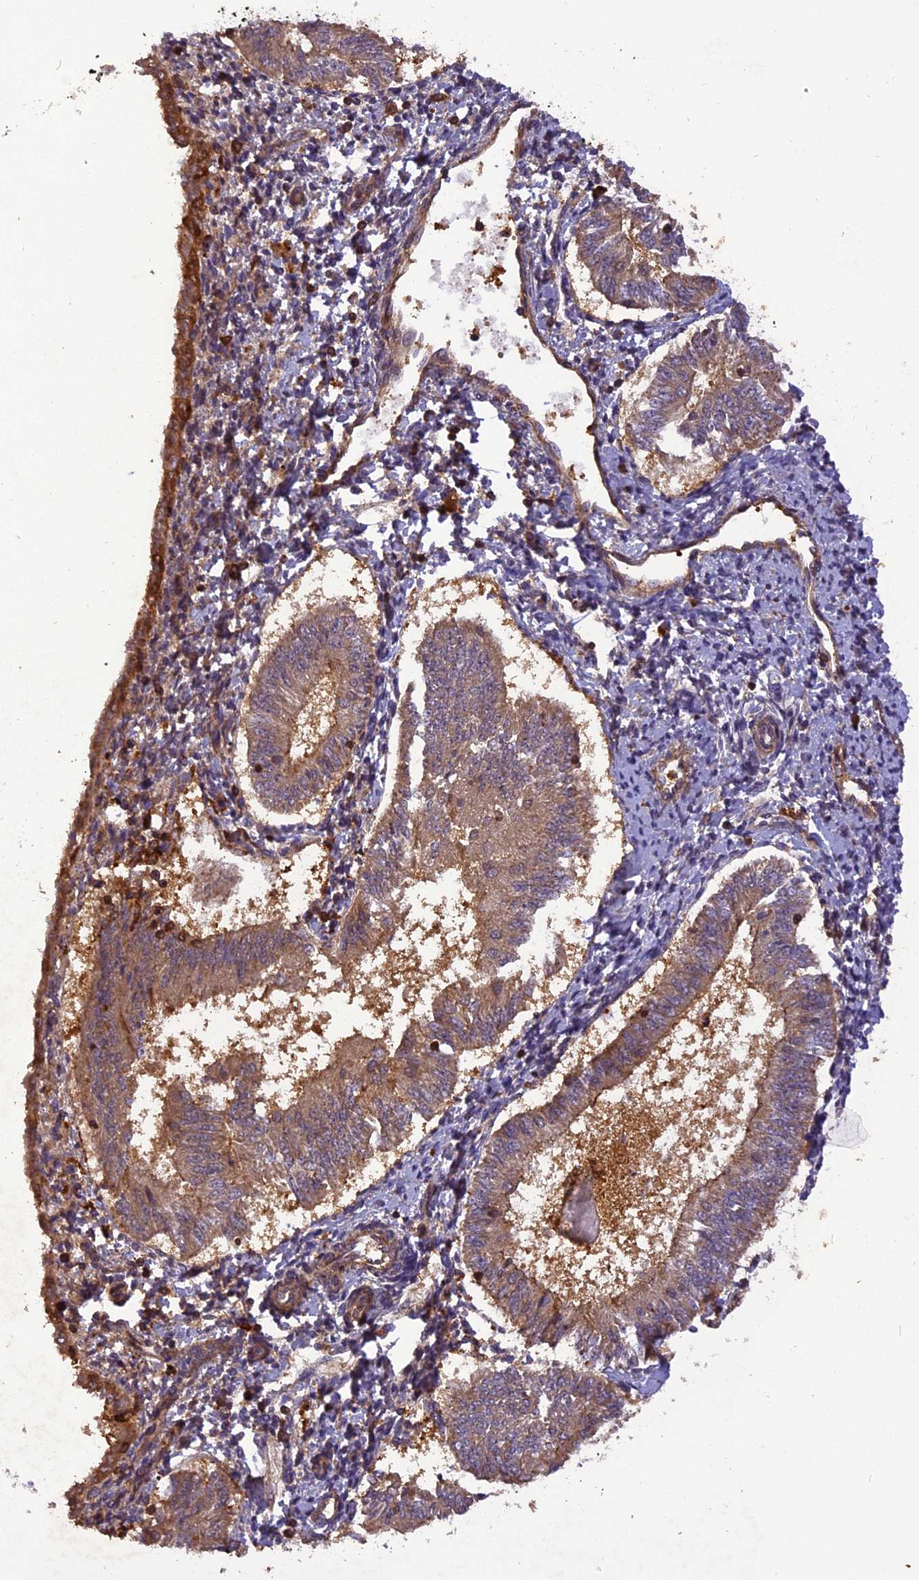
{"staining": {"intensity": "moderate", "quantity": "25%-75%", "location": "cytoplasmic/membranous"}, "tissue": "endometrial cancer", "cell_type": "Tumor cells", "image_type": "cancer", "snomed": [{"axis": "morphology", "description": "Adenocarcinoma, NOS"}, {"axis": "topography", "description": "Endometrium"}], "caption": "Endometrial cancer tissue demonstrates moderate cytoplasmic/membranous staining in approximately 25%-75% of tumor cells", "gene": "STOML1", "patient": {"sex": "female", "age": 58}}